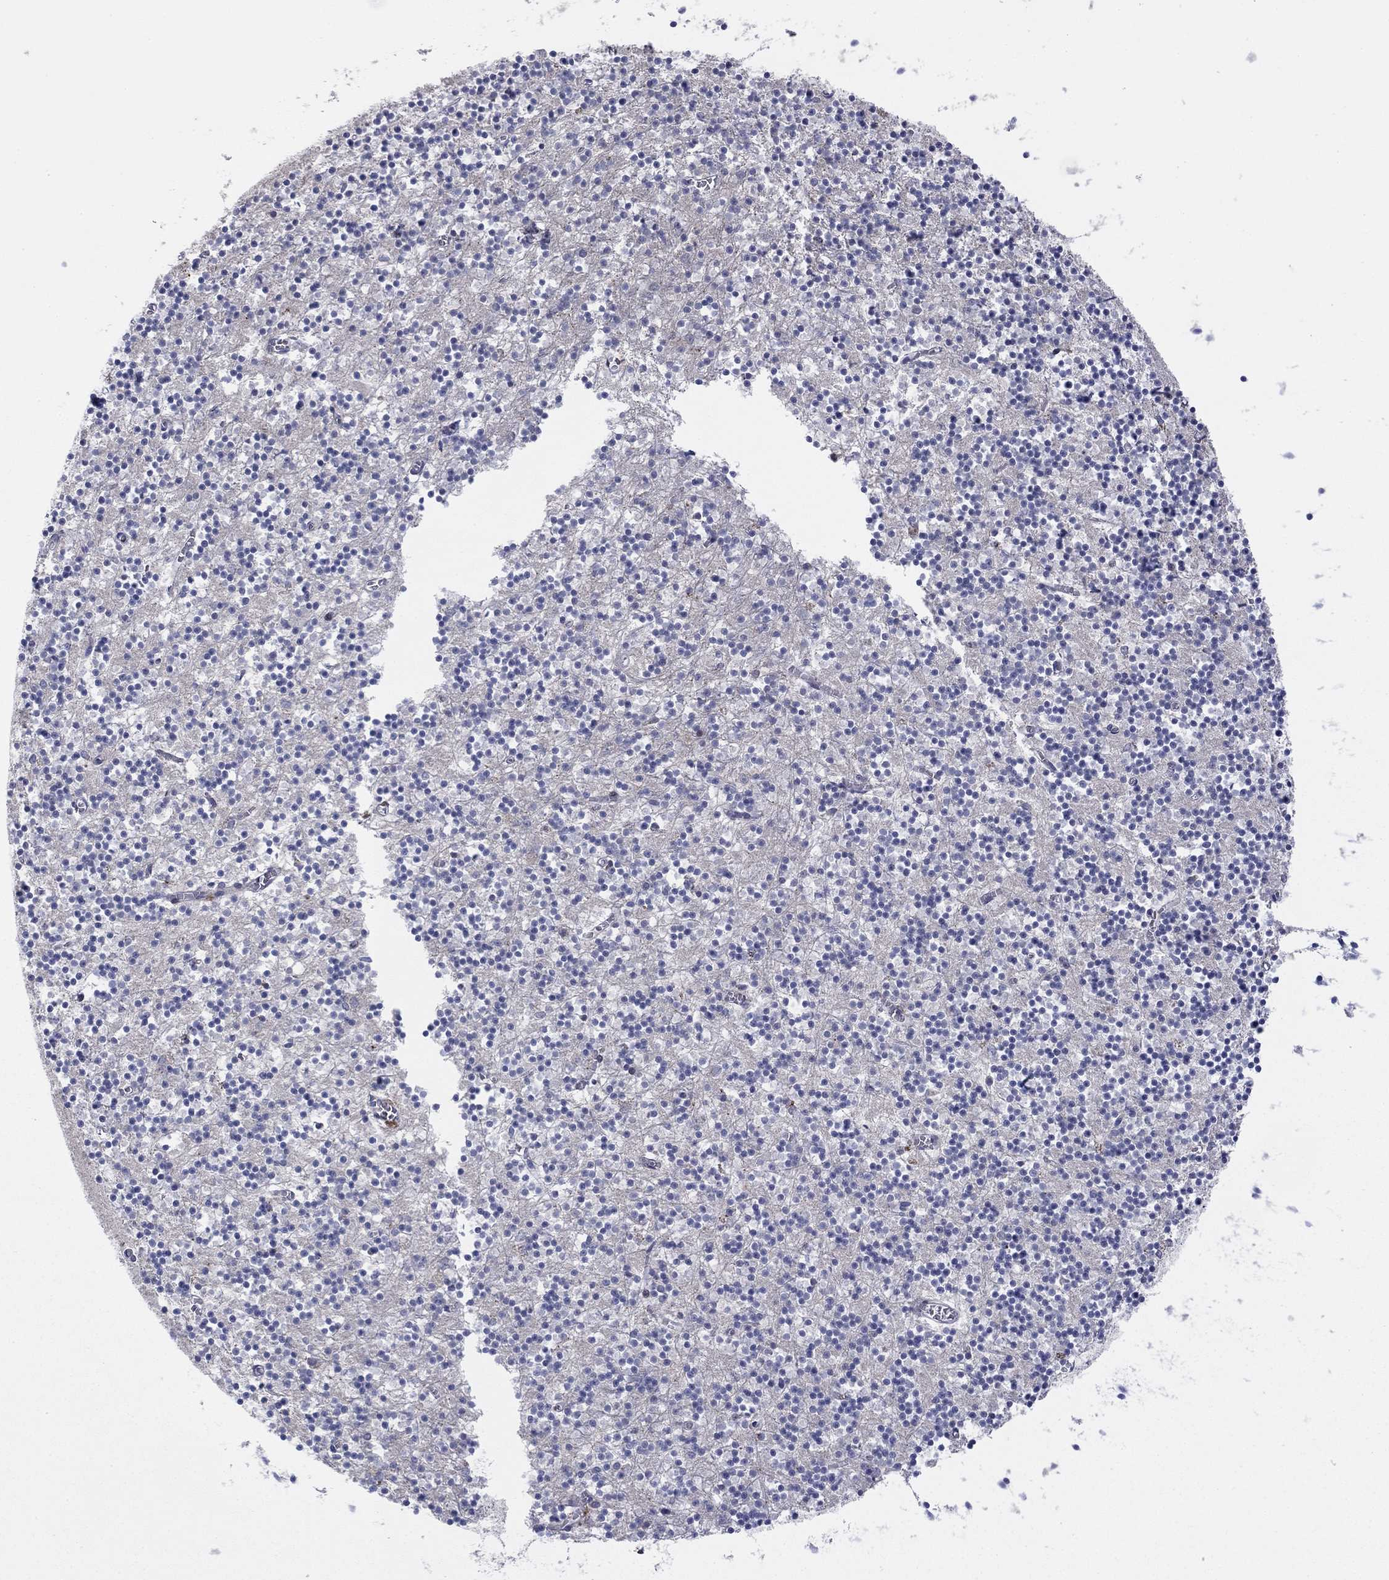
{"staining": {"intensity": "negative", "quantity": "none", "location": "none"}, "tissue": "cerebellum", "cell_type": "Cells in granular layer", "image_type": "normal", "snomed": [{"axis": "morphology", "description": "Normal tissue, NOS"}, {"axis": "topography", "description": "Cerebellum"}], "caption": "Protein analysis of benign cerebellum demonstrates no significant expression in cells in granular layer.", "gene": "TTC21B", "patient": {"sex": "female", "age": 64}}